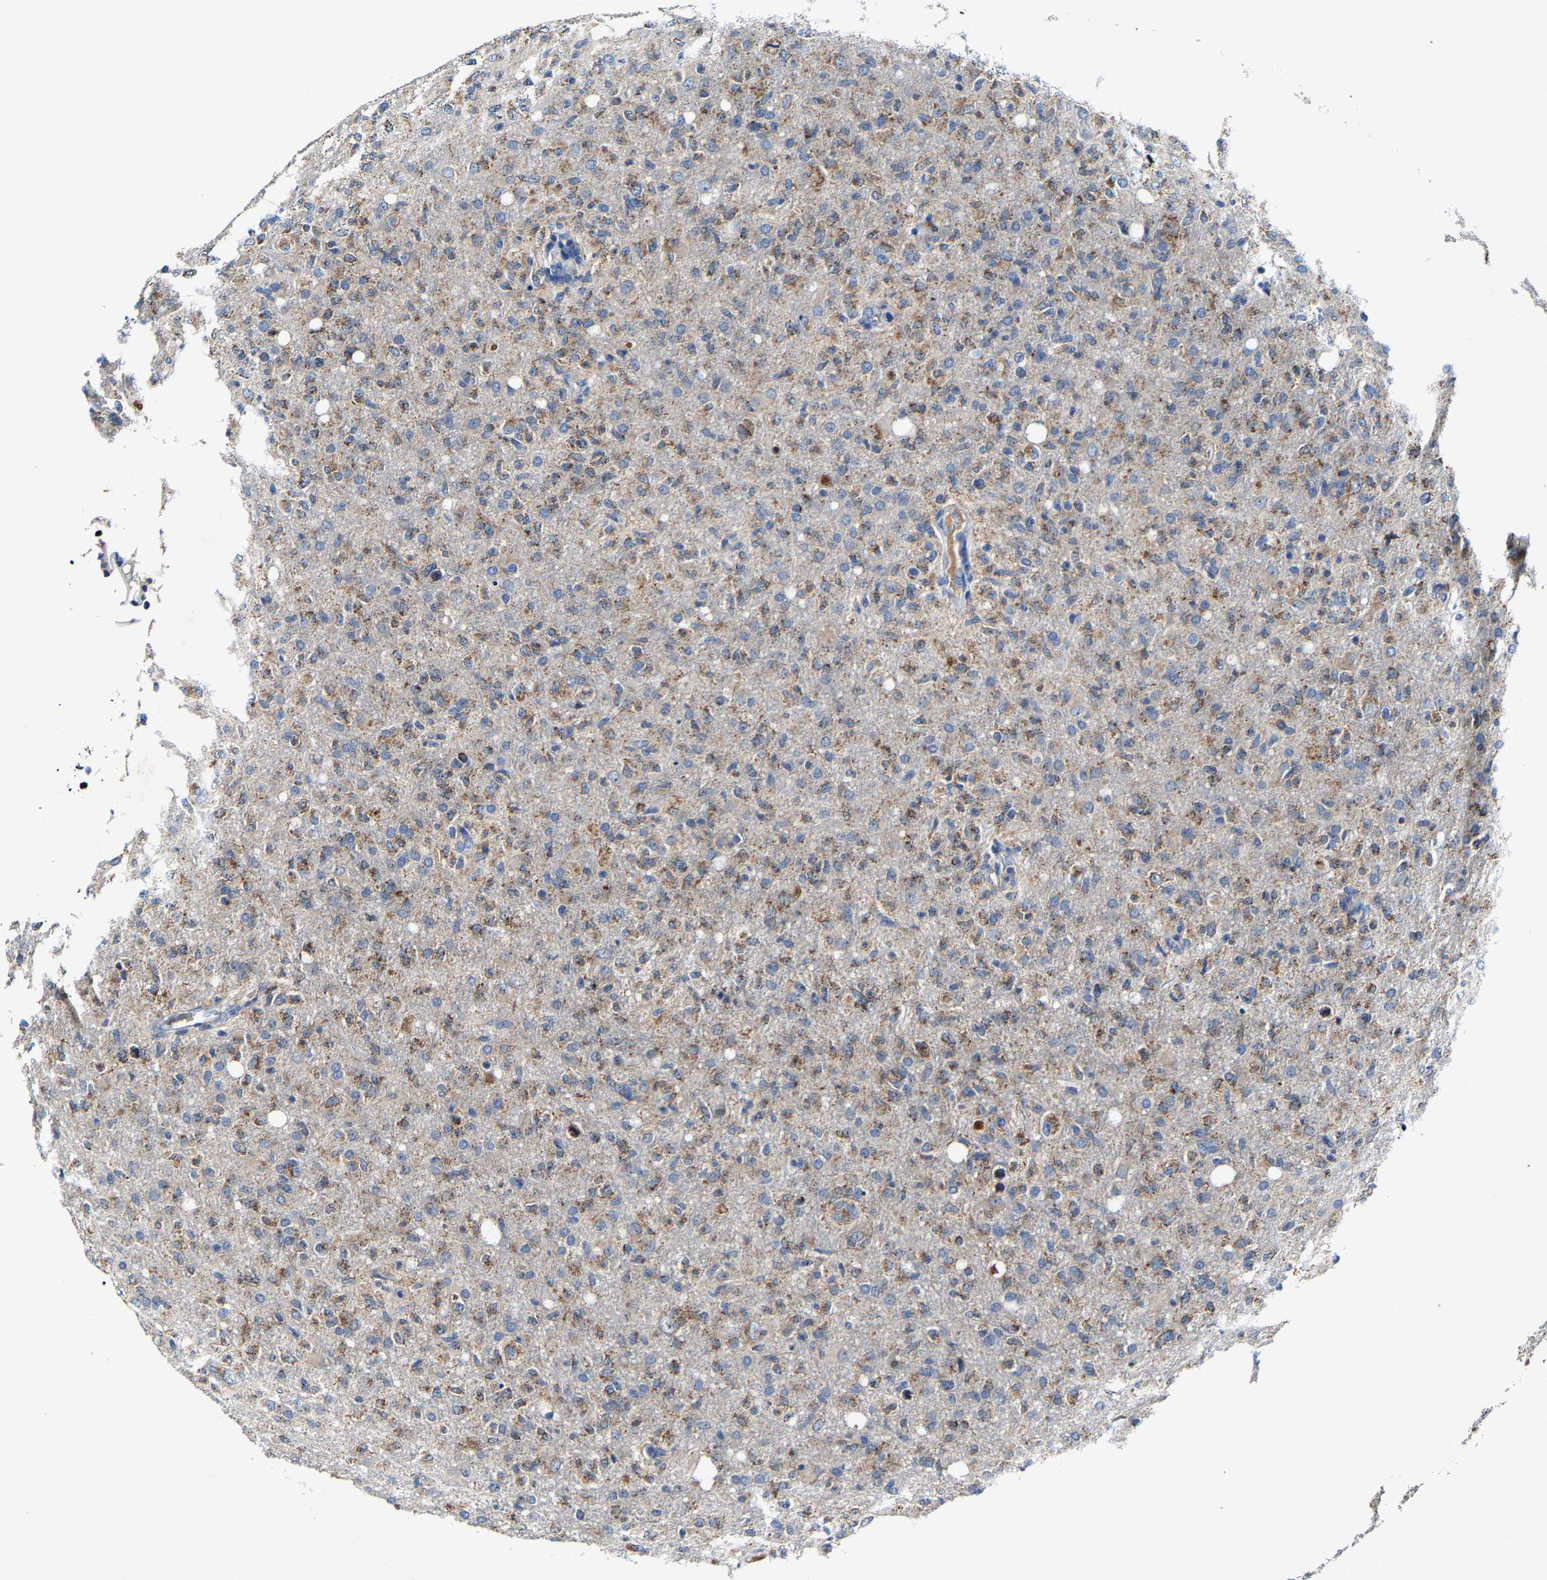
{"staining": {"intensity": "moderate", "quantity": "25%-75%", "location": "cytoplasmic/membranous"}, "tissue": "glioma", "cell_type": "Tumor cells", "image_type": "cancer", "snomed": [{"axis": "morphology", "description": "Glioma, malignant, High grade"}, {"axis": "topography", "description": "Brain"}], "caption": "A photomicrograph of human malignant glioma (high-grade) stained for a protein shows moderate cytoplasmic/membranous brown staining in tumor cells.", "gene": "SLC25A25", "patient": {"sex": "female", "age": 57}}